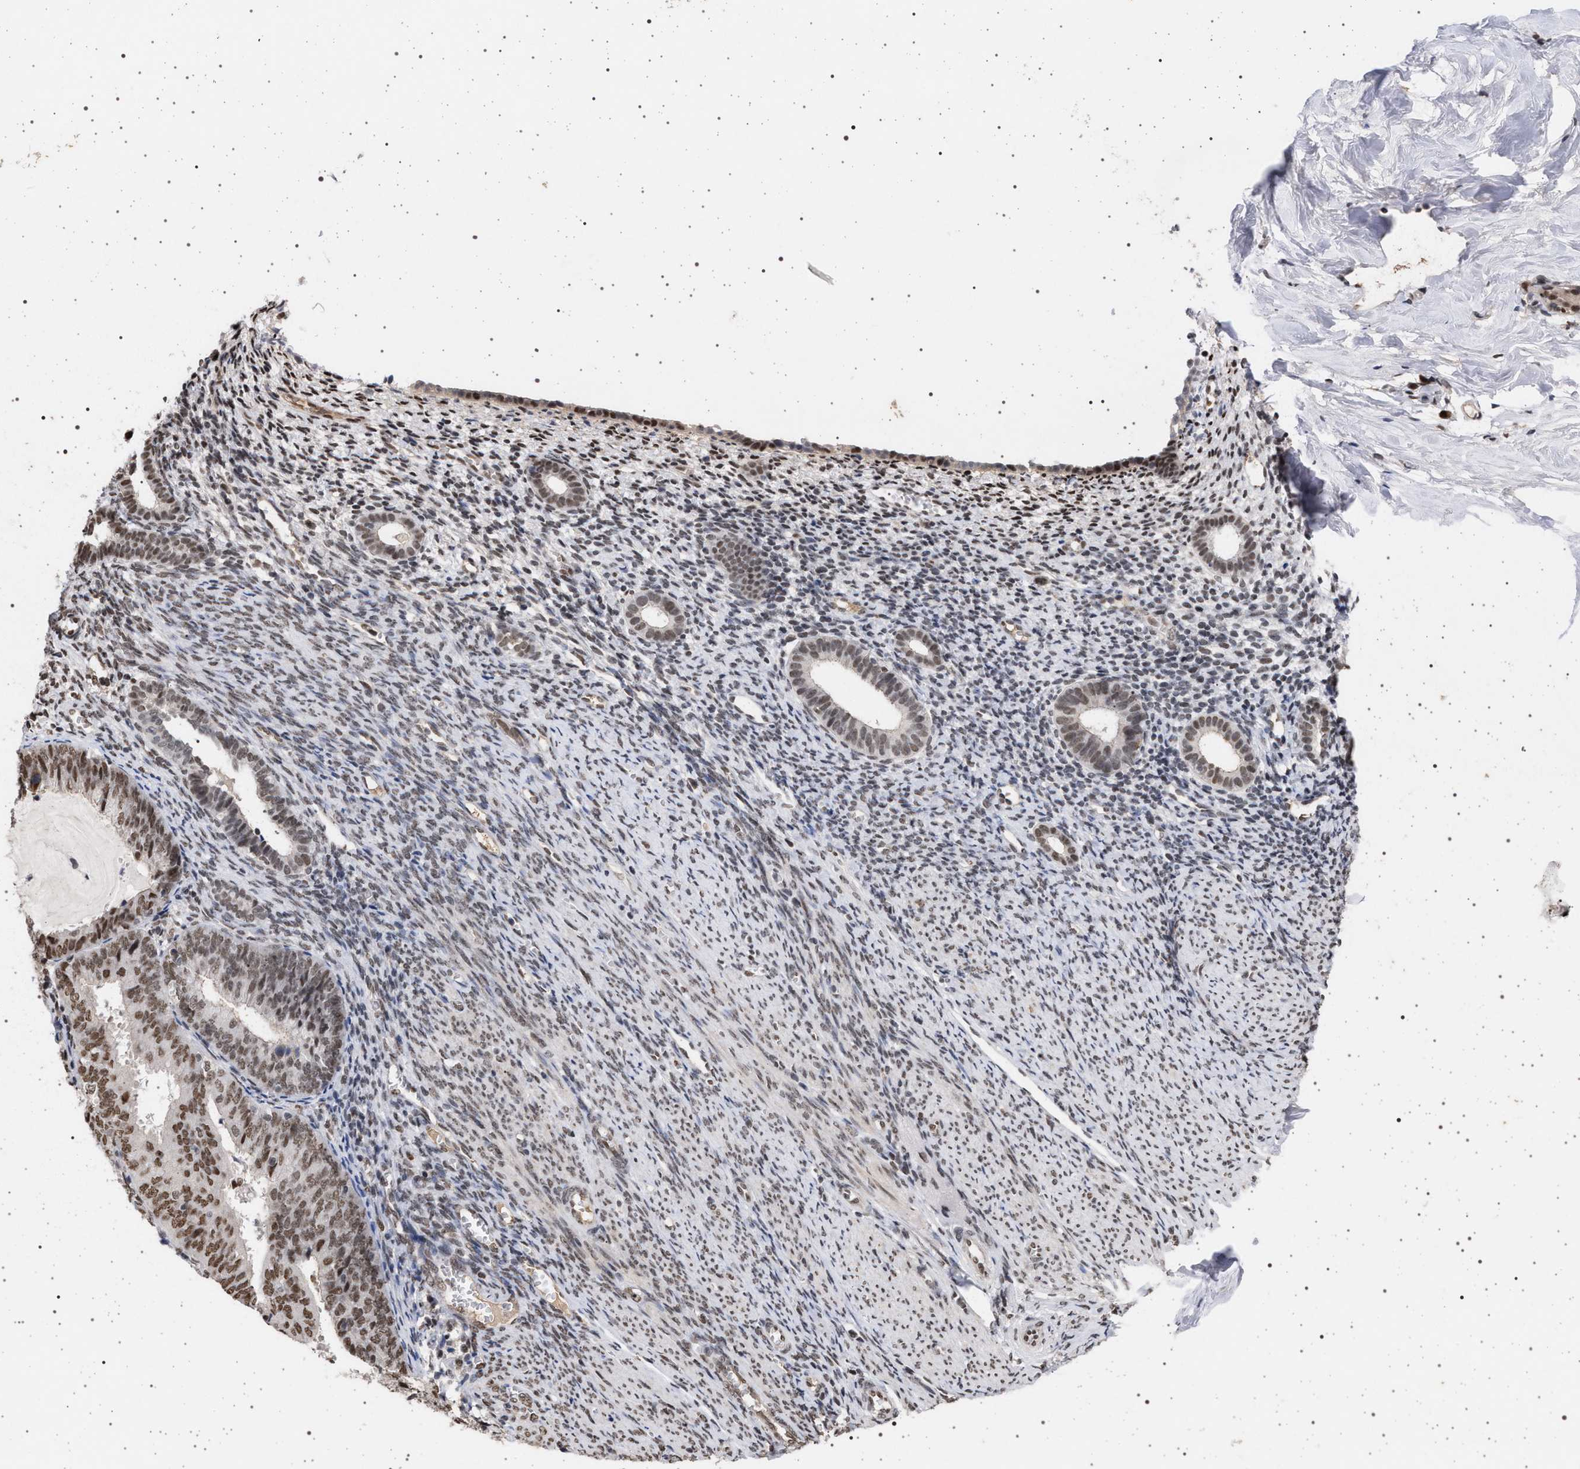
{"staining": {"intensity": "moderate", "quantity": "25%-75%", "location": "nuclear"}, "tissue": "endometrium", "cell_type": "Cells in endometrial stroma", "image_type": "normal", "snomed": [{"axis": "morphology", "description": "Normal tissue, NOS"}, {"axis": "morphology", "description": "Adenocarcinoma, NOS"}, {"axis": "topography", "description": "Endometrium"}], "caption": "This image reveals immunohistochemistry staining of benign endometrium, with medium moderate nuclear expression in about 25%-75% of cells in endometrial stroma.", "gene": "PHF12", "patient": {"sex": "female", "age": 57}}